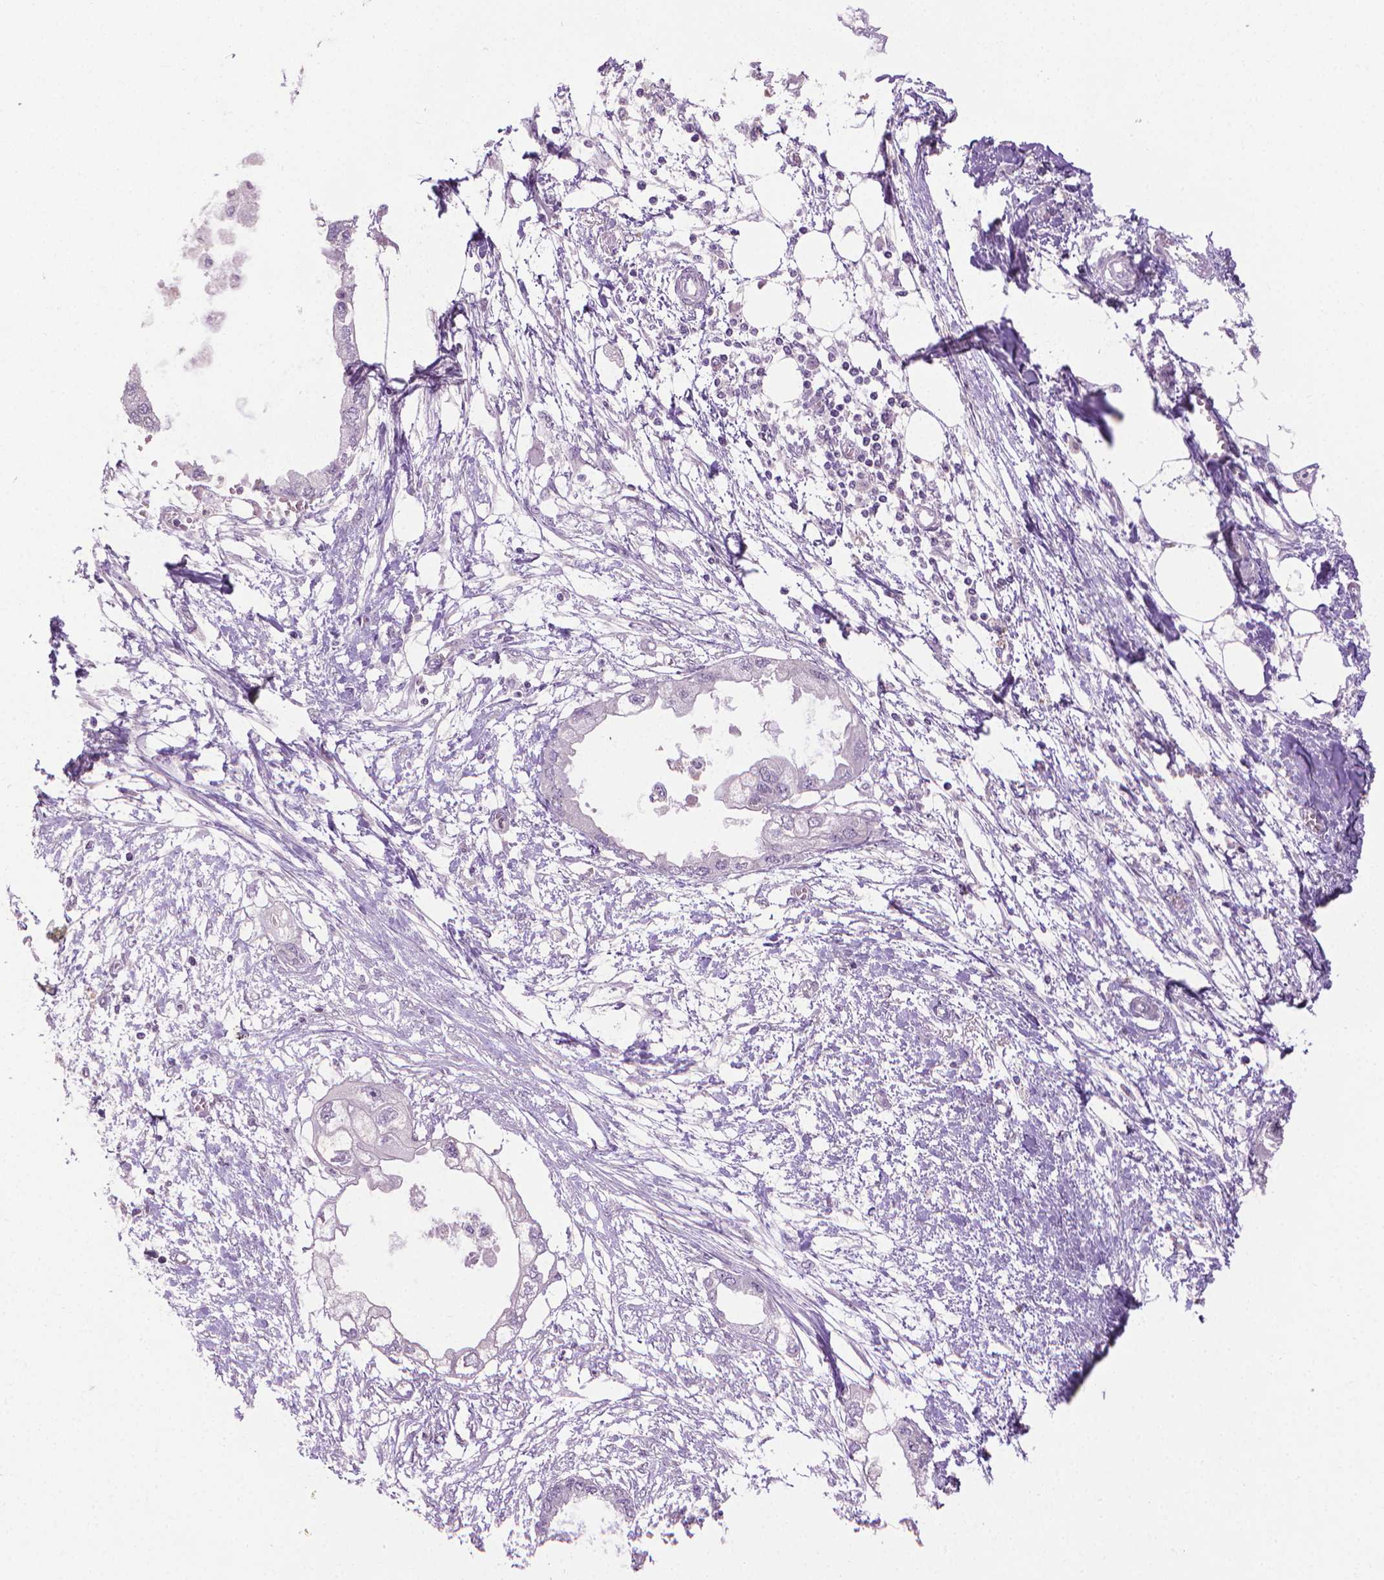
{"staining": {"intensity": "negative", "quantity": "none", "location": "none"}, "tissue": "endometrial cancer", "cell_type": "Tumor cells", "image_type": "cancer", "snomed": [{"axis": "morphology", "description": "Adenocarcinoma, NOS"}, {"axis": "morphology", "description": "Adenocarcinoma, metastatic, NOS"}, {"axis": "topography", "description": "Adipose tissue"}, {"axis": "topography", "description": "Endometrium"}], "caption": "An image of endometrial cancer stained for a protein displays no brown staining in tumor cells.", "gene": "CDKN2D", "patient": {"sex": "female", "age": 67}}